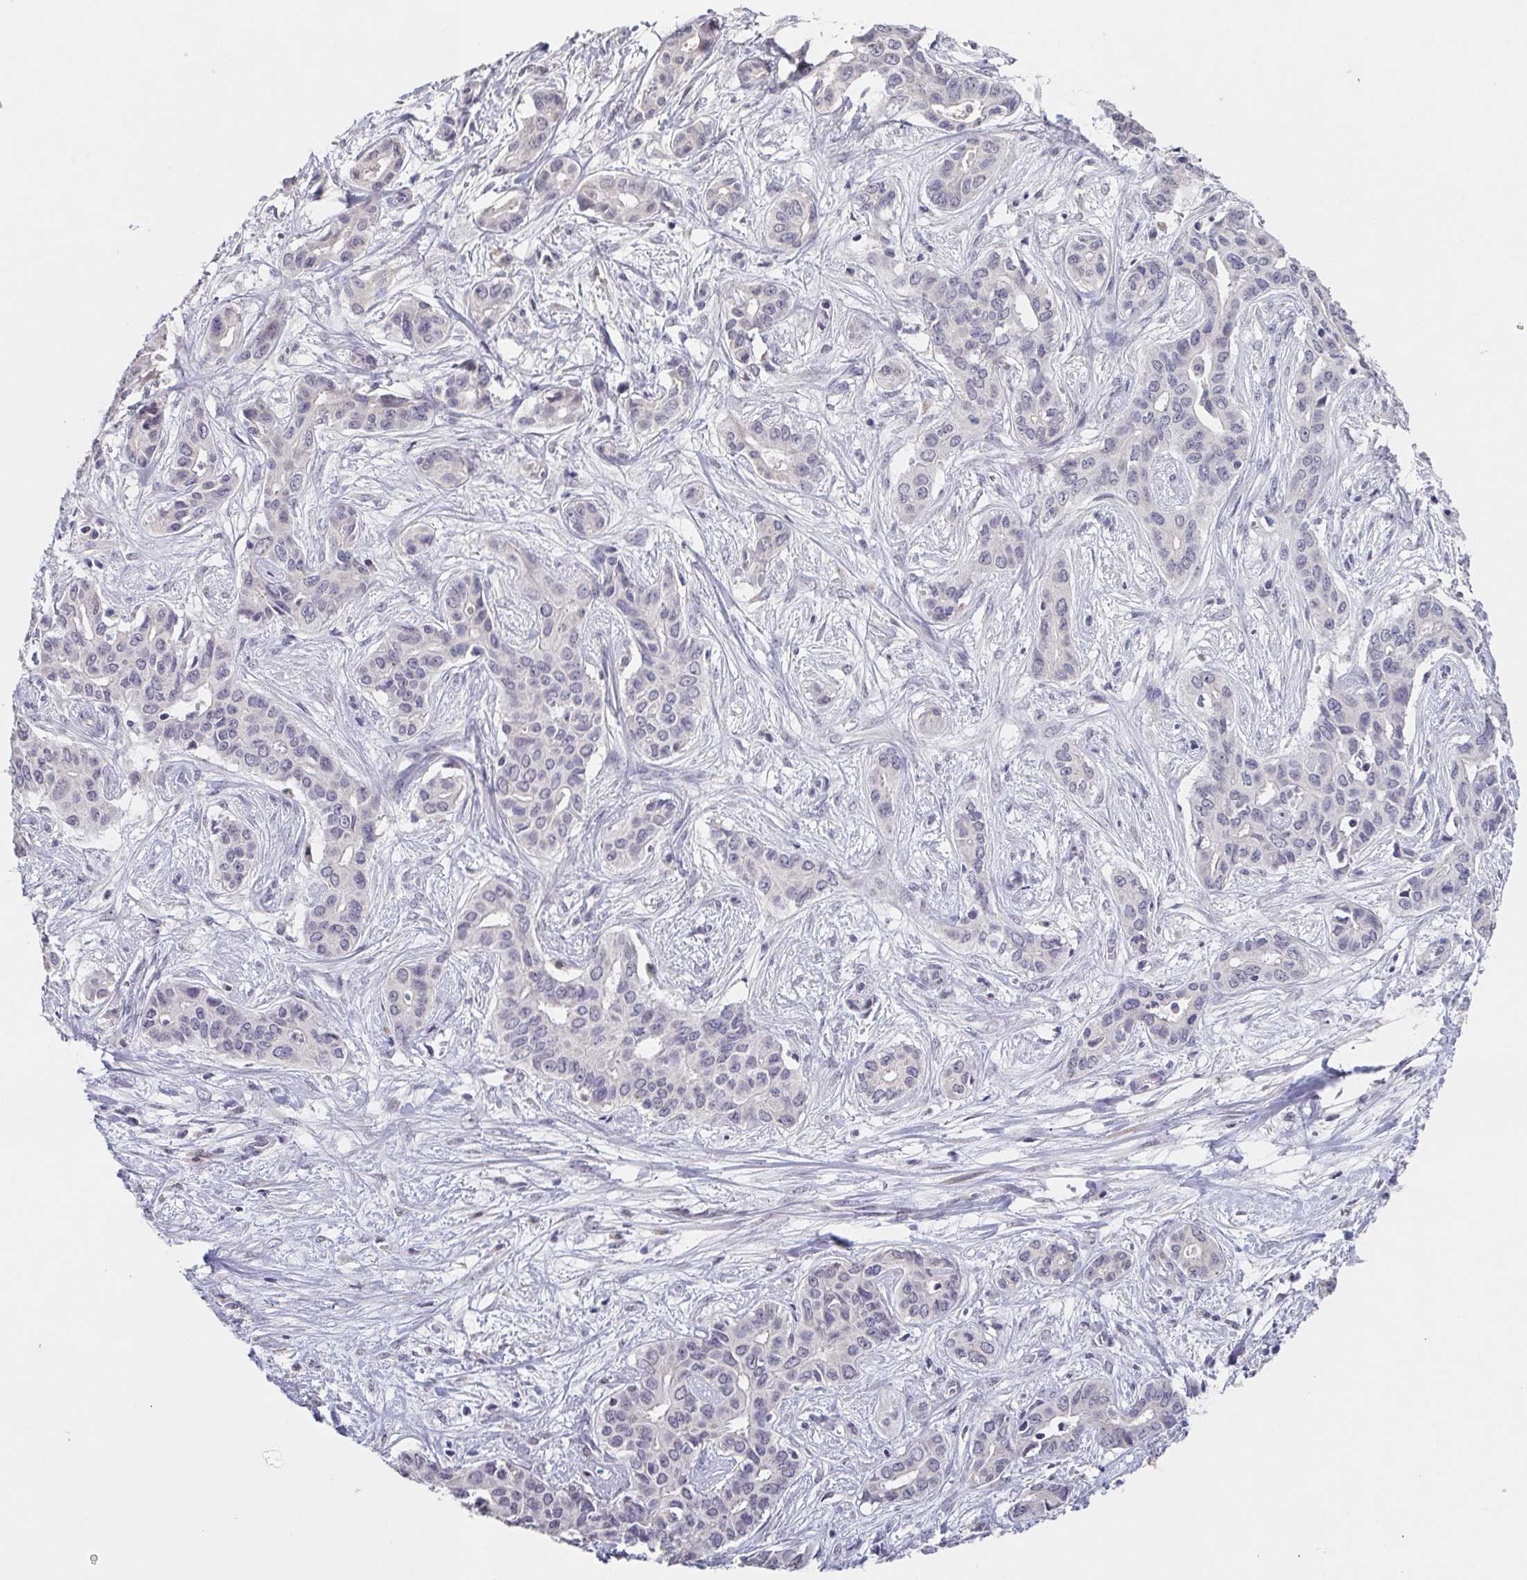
{"staining": {"intensity": "negative", "quantity": "none", "location": "none"}, "tissue": "liver cancer", "cell_type": "Tumor cells", "image_type": "cancer", "snomed": [{"axis": "morphology", "description": "Cholangiocarcinoma"}, {"axis": "topography", "description": "Liver"}], "caption": "Tumor cells are negative for brown protein staining in liver cancer.", "gene": "GHRL", "patient": {"sex": "female", "age": 65}}